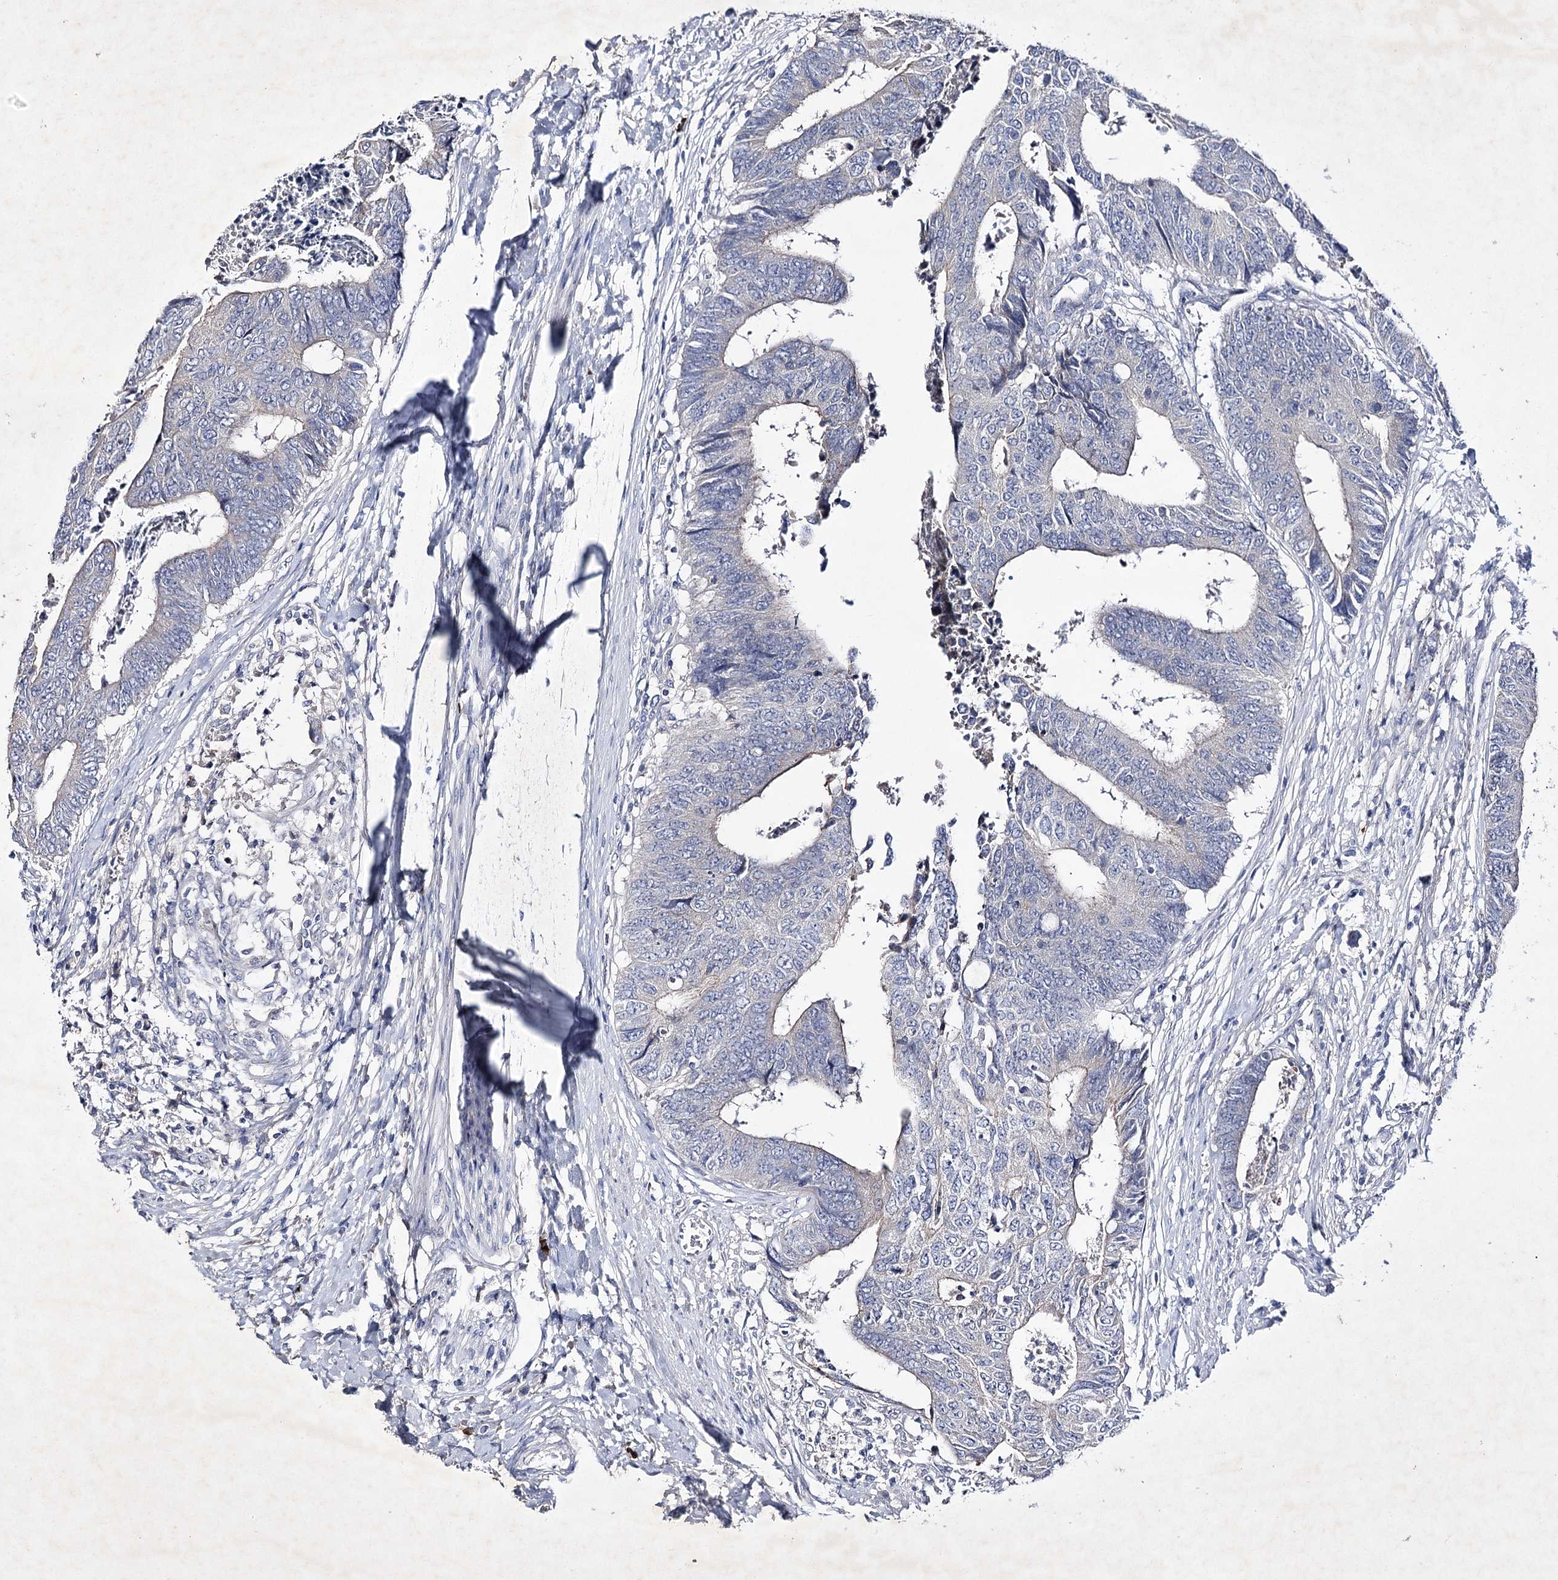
{"staining": {"intensity": "negative", "quantity": "none", "location": "none"}, "tissue": "colorectal cancer", "cell_type": "Tumor cells", "image_type": "cancer", "snomed": [{"axis": "morphology", "description": "Adenocarcinoma, NOS"}, {"axis": "topography", "description": "Rectum"}], "caption": "Protein analysis of colorectal adenocarcinoma reveals no significant positivity in tumor cells. Brightfield microscopy of immunohistochemistry (IHC) stained with DAB (brown) and hematoxylin (blue), captured at high magnification.", "gene": "COX15", "patient": {"sex": "male", "age": 84}}